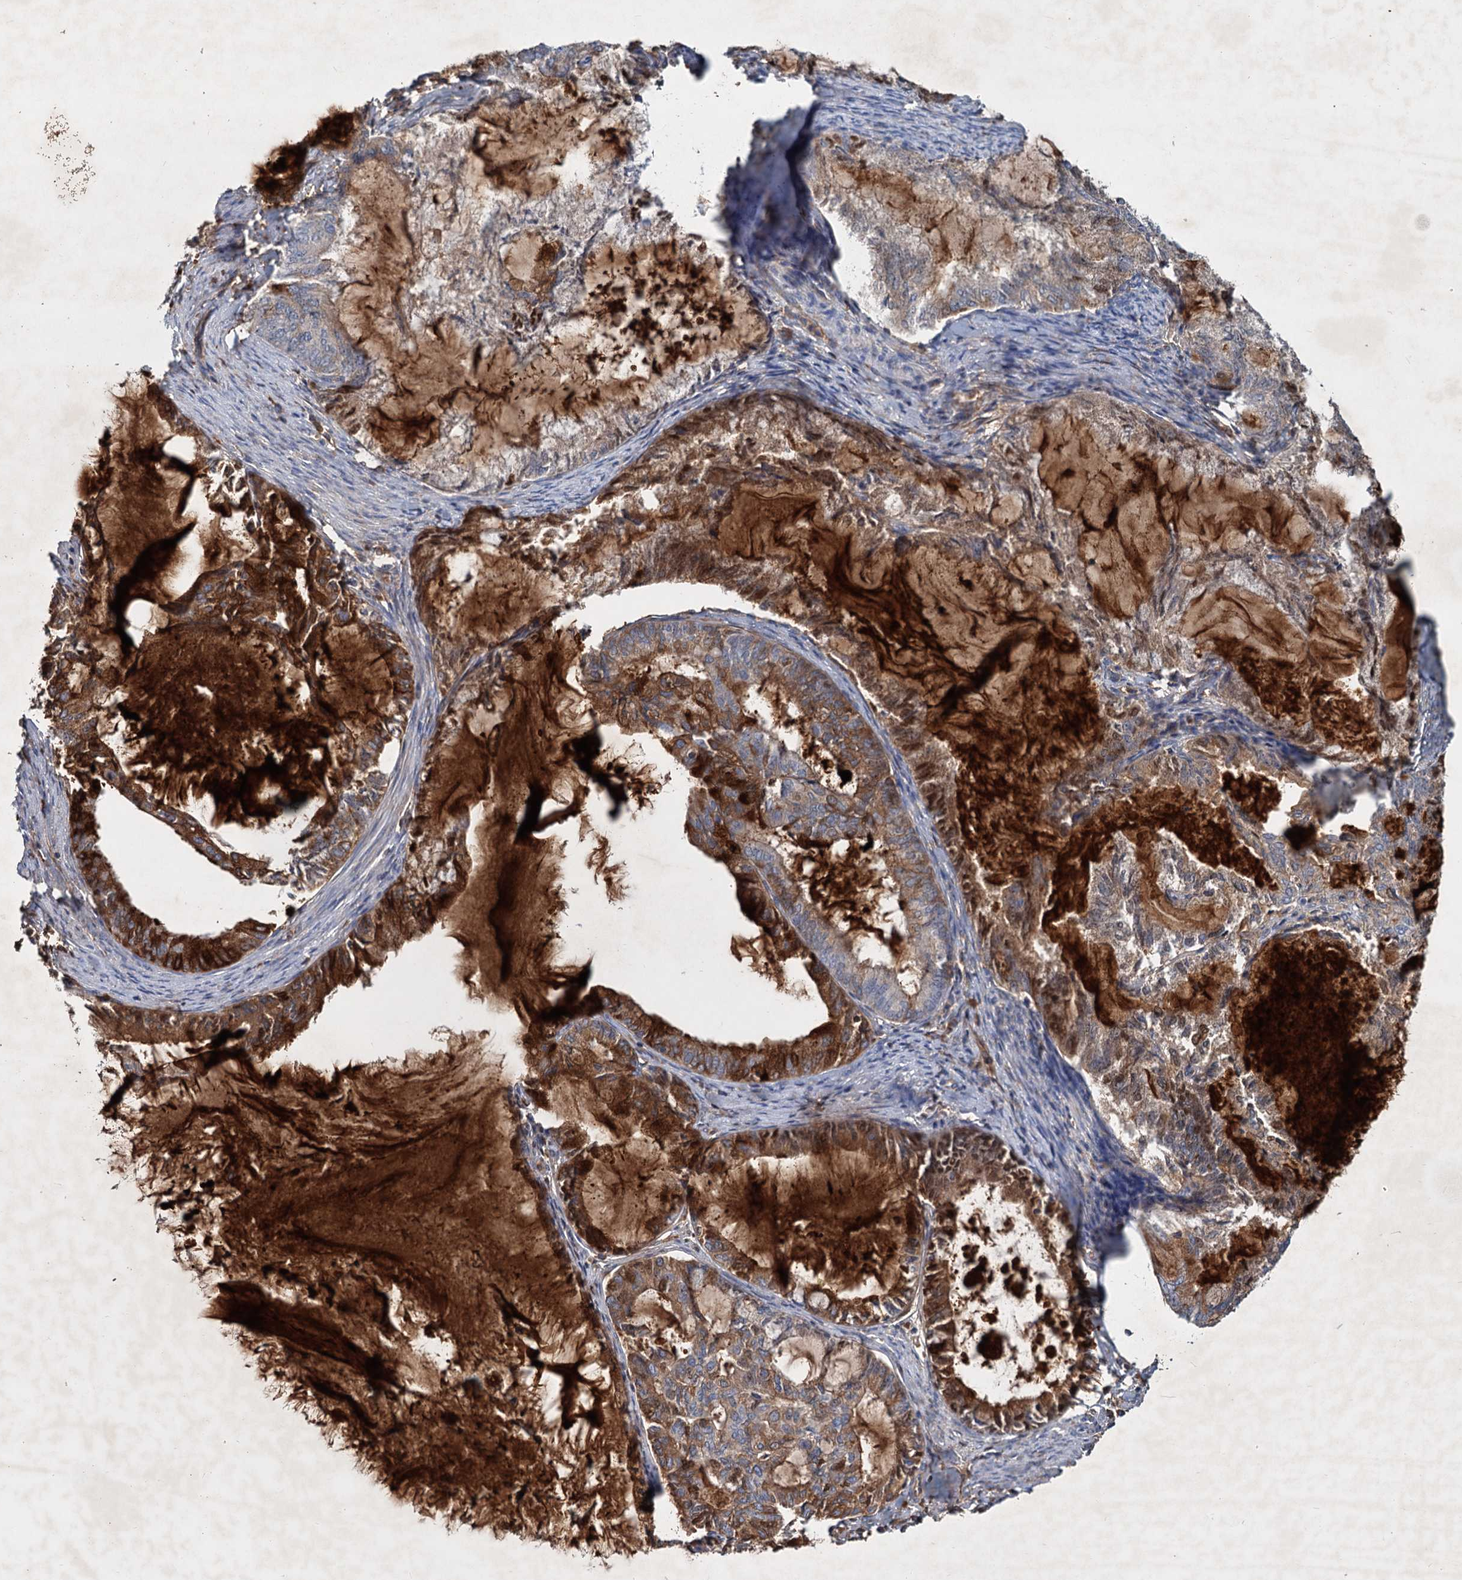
{"staining": {"intensity": "moderate", "quantity": "25%-75%", "location": "cytoplasmic/membranous"}, "tissue": "endometrial cancer", "cell_type": "Tumor cells", "image_type": "cancer", "snomed": [{"axis": "morphology", "description": "Adenocarcinoma, NOS"}, {"axis": "topography", "description": "Endometrium"}], "caption": "Immunohistochemistry (DAB (3,3'-diaminobenzidine)) staining of endometrial cancer (adenocarcinoma) reveals moderate cytoplasmic/membranous protein expression in about 25%-75% of tumor cells. (Stains: DAB (3,3'-diaminobenzidine) in brown, nuclei in blue, Microscopy: brightfield microscopy at high magnification).", "gene": "CHRD", "patient": {"sex": "female", "age": 86}}